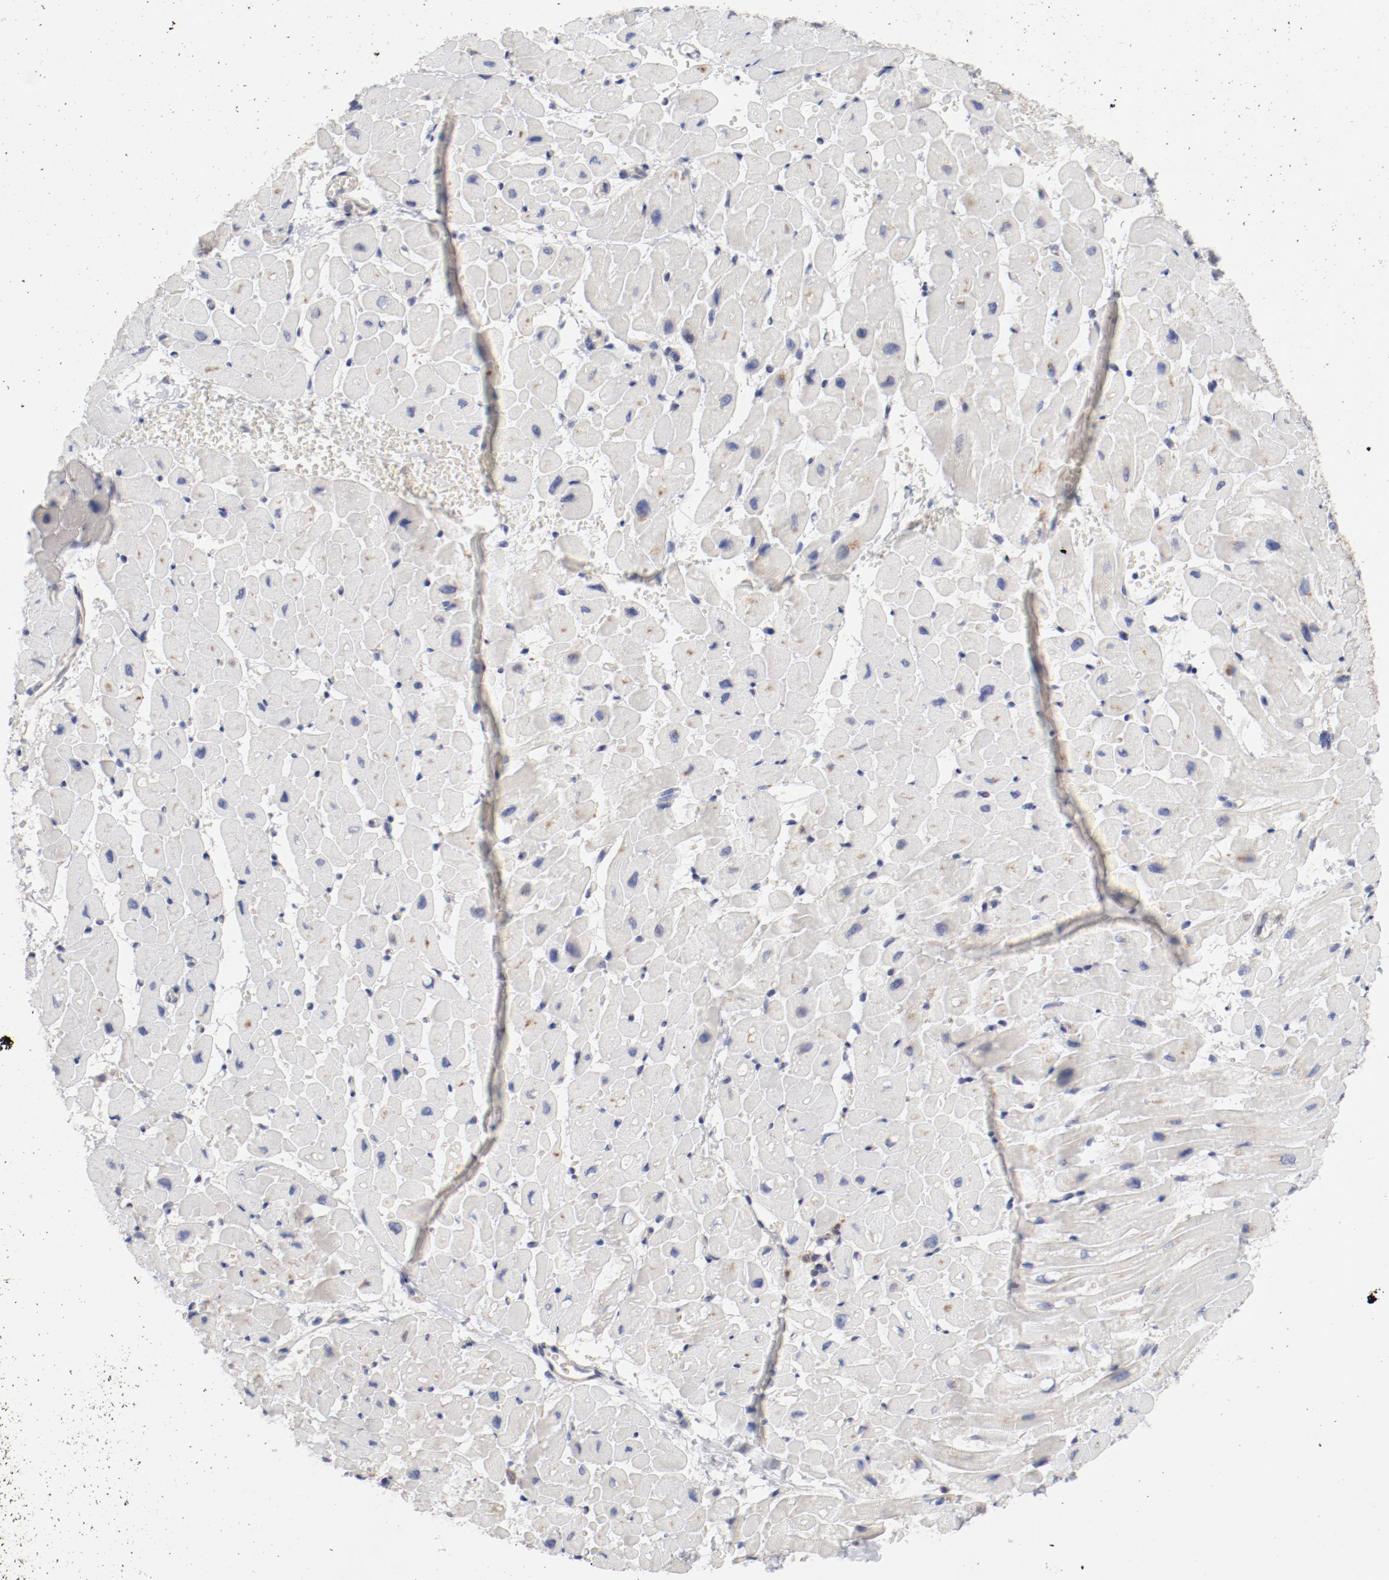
{"staining": {"intensity": "moderate", "quantity": ">75%", "location": "cytoplasmic/membranous"}, "tissue": "heart muscle", "cell_type": "Cardiomyocytes", "image_type": "normal", "snomed": [{"axis": "morphology", "description": "Normal tissue, NOS"}, {"axis": "topography", "description": "Heart"}], "caption": "Immunohistochemistry (IHC) (DAB) staining of benign heart muscle displays moderate cytoplasmic/membranous protein positivity in about >75% of cardiomyocytes. Nuclei are stained in blue.", "gene": "CBL", "patient": {"sex": "male", "age": 45}}